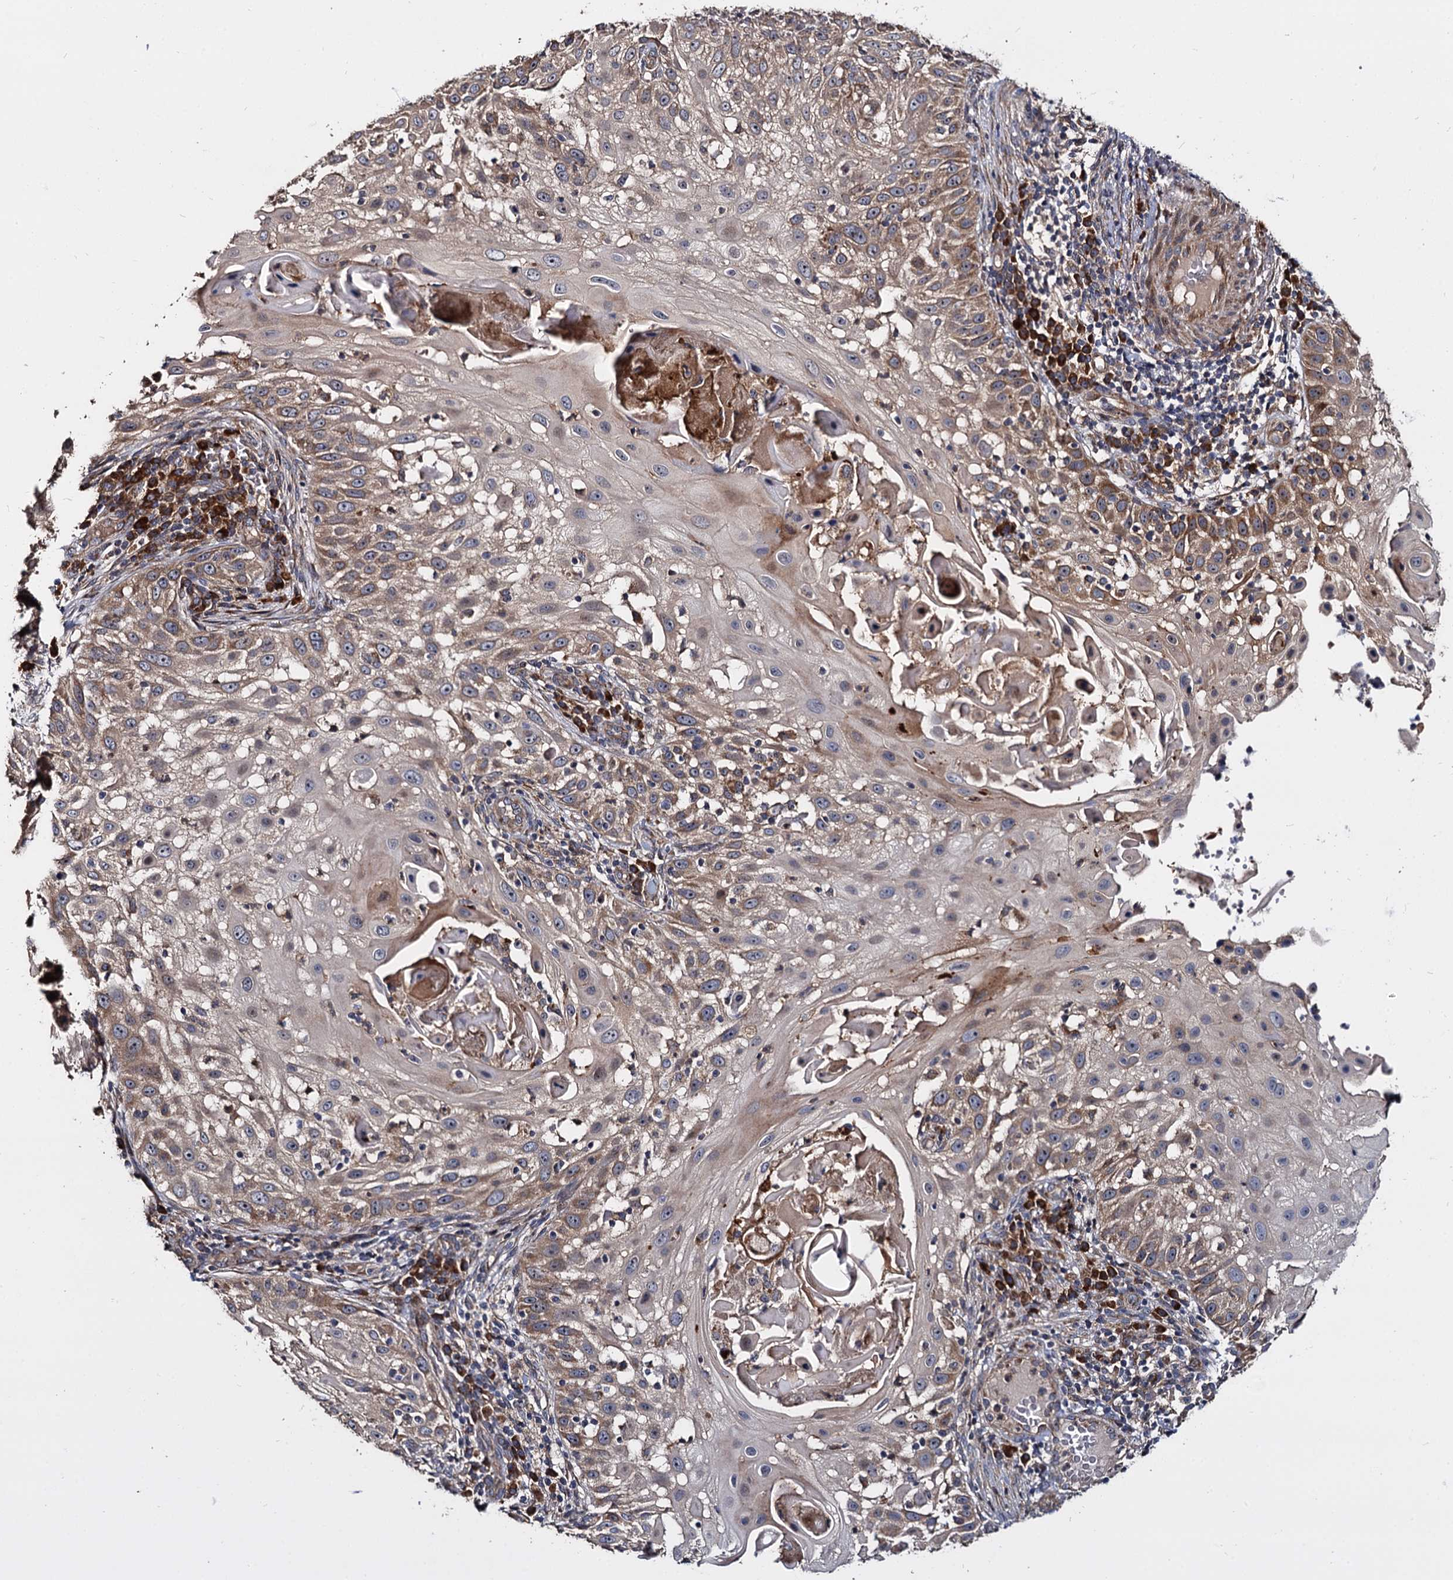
{"staining": {"intensity": "moderate", "quantity": "25%-75%", "location": "cytoplasmic/membranous"}, "tissue": "skin cancer", "cell_type": "Tumor cells", "image_type": "cancer", "snomed": [{"axis": "morphology", "description": "Squamous cell carcinoma, NOS"}, {"axis": "topography", "description": "Skin"}], "caption": "Protein staining shows moderate cytoplasmic/membranous staining in about 25%-75% of tumor cells in skin cancer (squamous cell carcinoma). (DAB = brown stain, brightfield microscopy at high magnification).", "gene": "WWC3", "patient": {"sex": "female", "age": 44}}